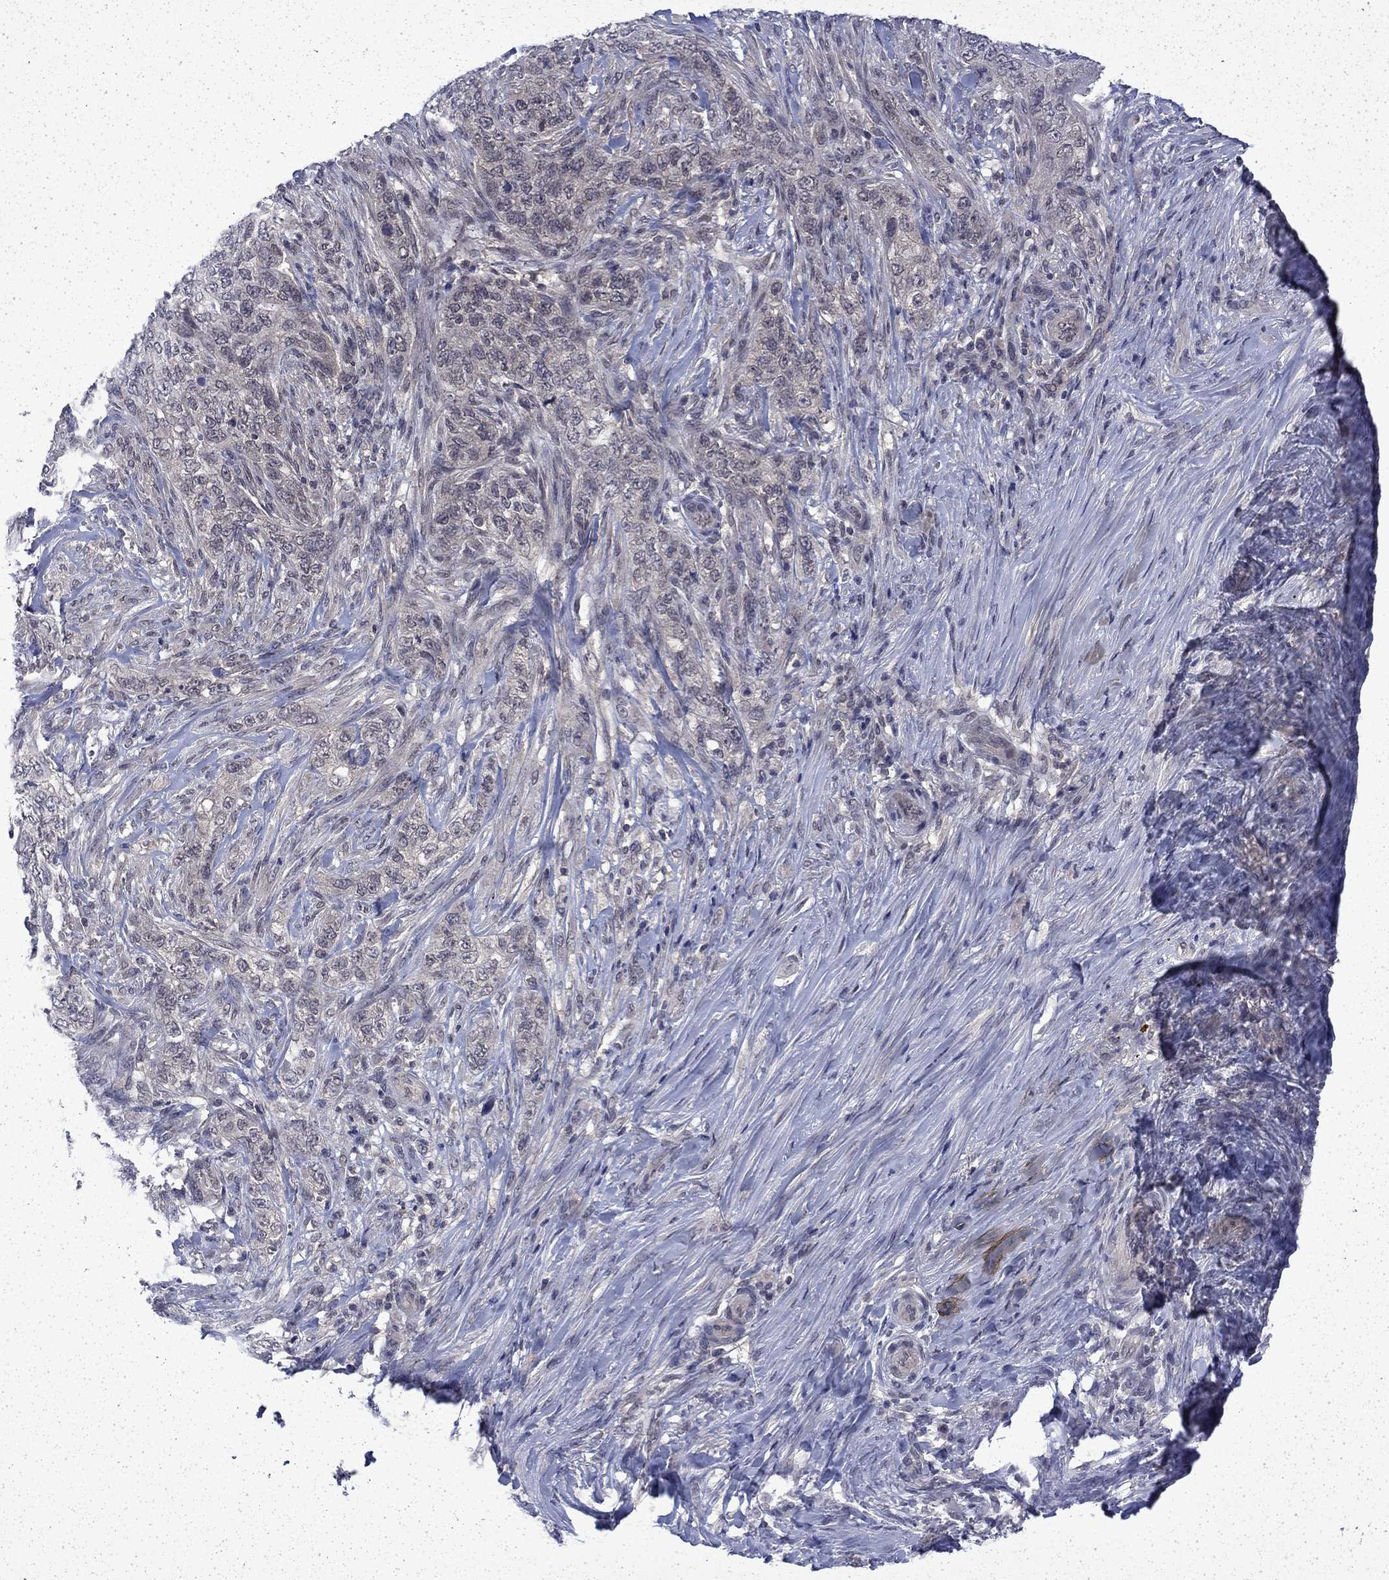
{"staining": {"intensity": "negative", "quantity": "none", "location": "none"}, "tissue": "skin cancer", "cell_type": "Tumor cells", "image_type": "cancer", "snomed": [{"axis": "morphology", "description": "Basal cell carcinoma"}, {"axis": "topography", "description": "Skin"}], "caption": "Skin basal cell carcinoma was stained to show a protein in brown. There is no significant positivity in tumor cells. (IHC, brightfield microscopy, high magnification).", "gene": "CHAT", "patient": {"sex": "female", "age": 69}}